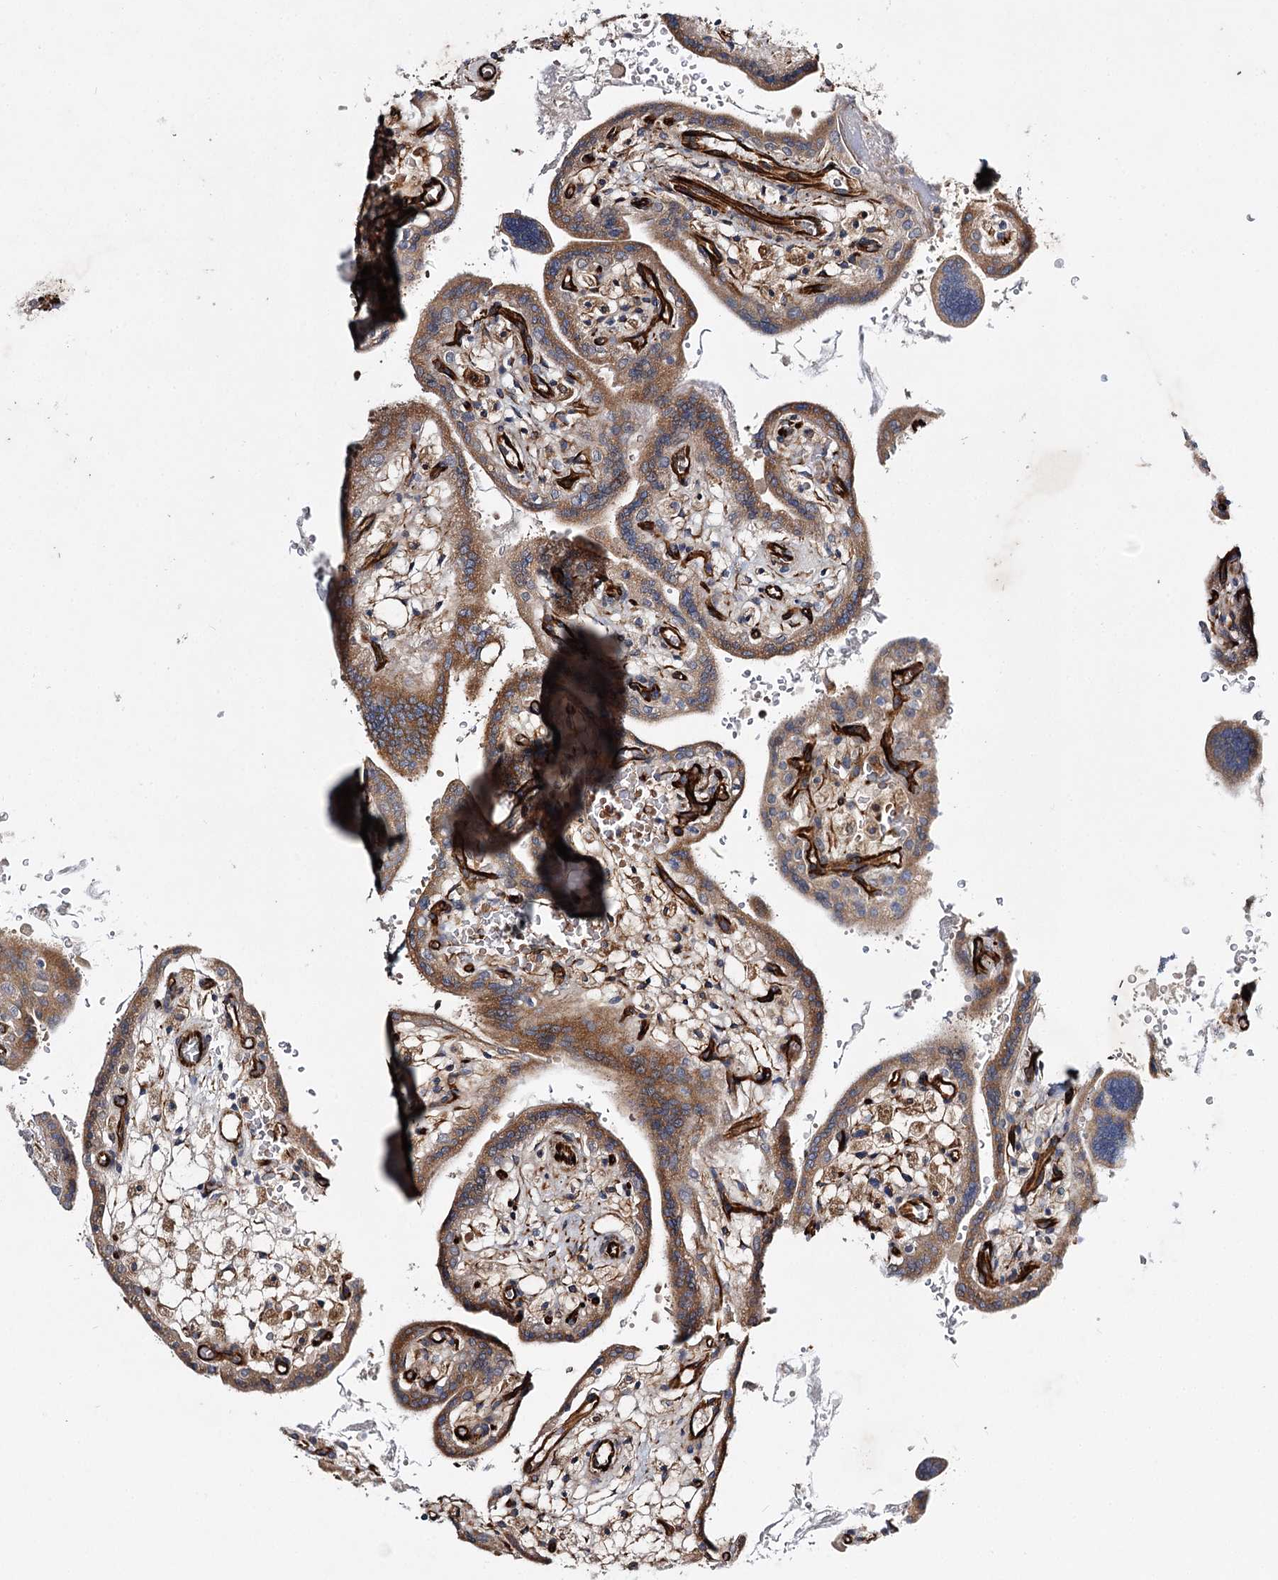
{"staining": {"intensity": "moderate", "quantity": "25%-75%", "location": "cytoplasmic/membranous"}, "tissue": "placenta", "cell_type": "Trophoblastic cells", "image_type": "normal", "snomed": [{"axis": "morphology", "description": "Normal tissue, NOS"}, {"axis": "topography", "description": "Placenta"}], "caption": "Immunohistochemistry staining of normal placenta, which demonstrates medium levels of moderate cytoplasmic/membranous positivity in about 25%-75% of trophoblastic cells indicating moderate cytoplasmic/membranous protein staining. The staining was performed using DAB (brown) for protein detection and nuclei were counterstained in hematoxylin (blue).", "gene": "DPEP2", "patient": {"sex": "female", "age": 37}}